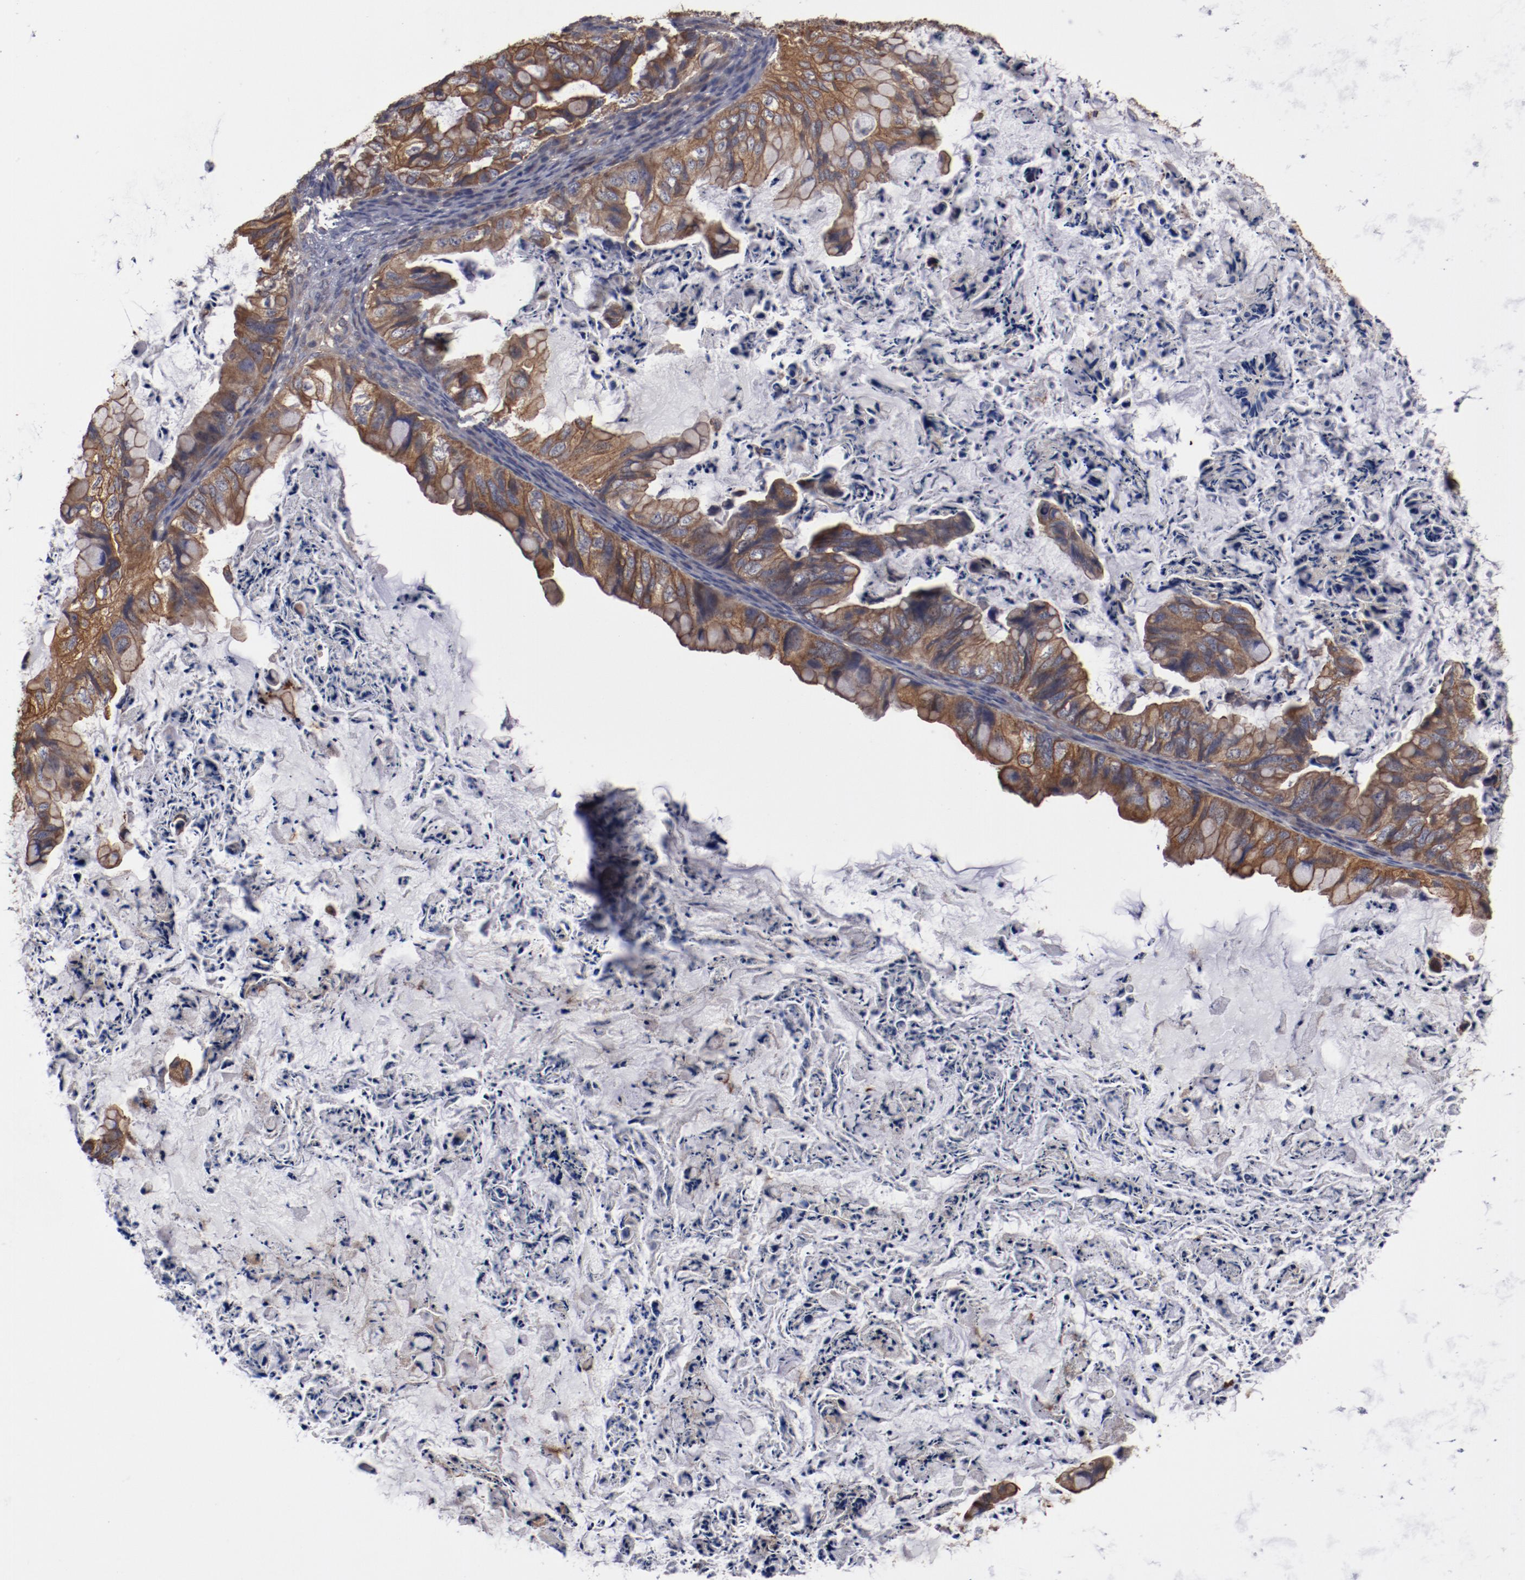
{"staining": {"intensity": "moderate", "quantity": ">75%", "location": "cytoplasmic/membranous"}, "tissue": "ovarian cancer", "cell_type": "Tumor cells", "image_type": "cancer", "snomed": [{"axis": "morphology", "description": "Cystadenocarcinoma, mucinous, NOS"}, {"axis": "topography", "description": "Ovary"}], "caption": "The photomicrograph reveals staining of ovarian mucinous cystadenocarcinoma, revealing moderate cytoplasmic/membranous protein positivity (brown color) within tumor cells. The protein of interest is shown in brown color, while the nuclei are stained blue.", "gene": "DNAAF2", "patient": {"sex": "female", "age": 36}}